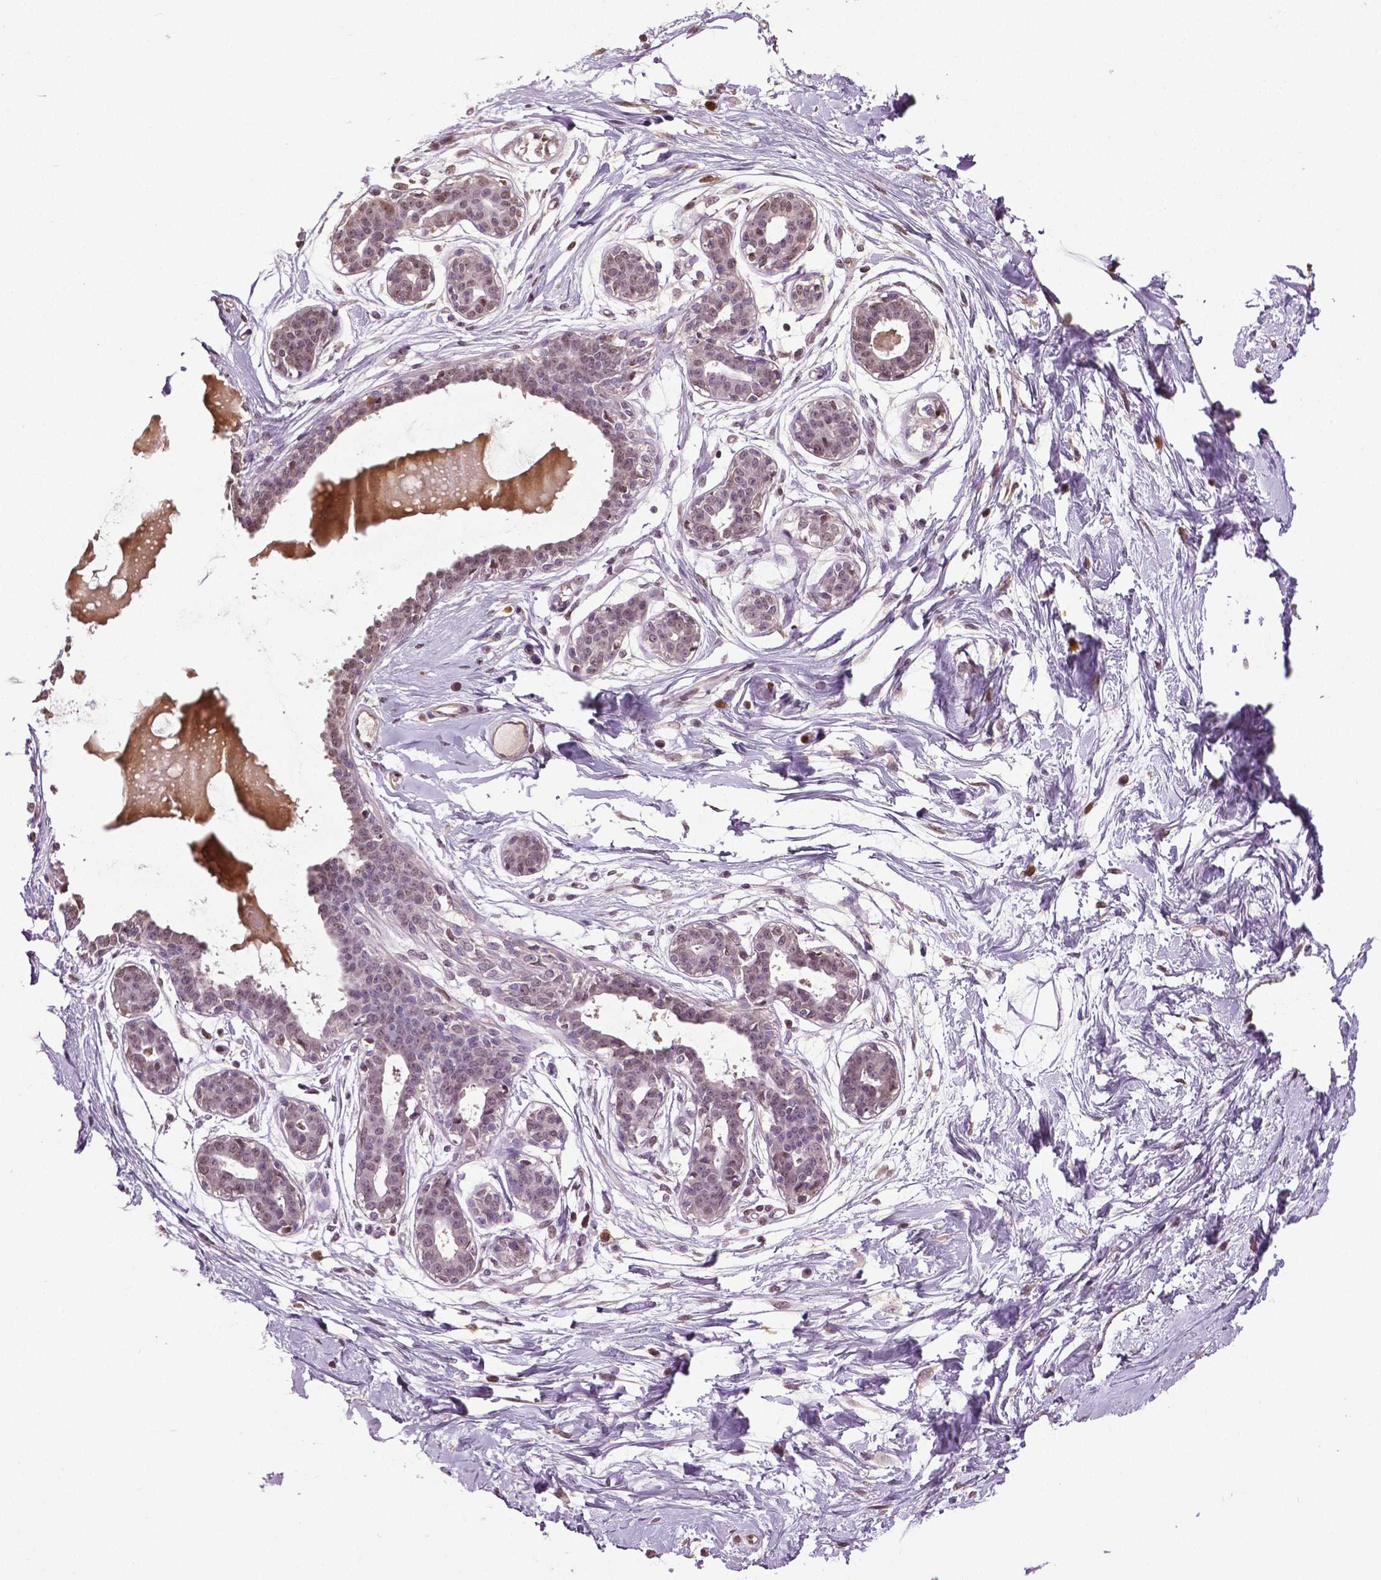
{"staining": {"intensity": "moderate", "quantity": "25%-75%", "location": "nuclear"}, "tissue": "breast", "cell_type": "Adipocytes", "image_type": "normal", "snomed": [{"axis": "morphology", "description": "Normal tissue, NOS"}, {"axis": "topography", "description": "Breast"}], "caption": "This is a histology image of immunohistochemistry staining of benign breast, which shows moderate positivity in the nuclear of adipocytes.", "gene": "DLX5", "patient": {"sex": "female", "age": 45}}